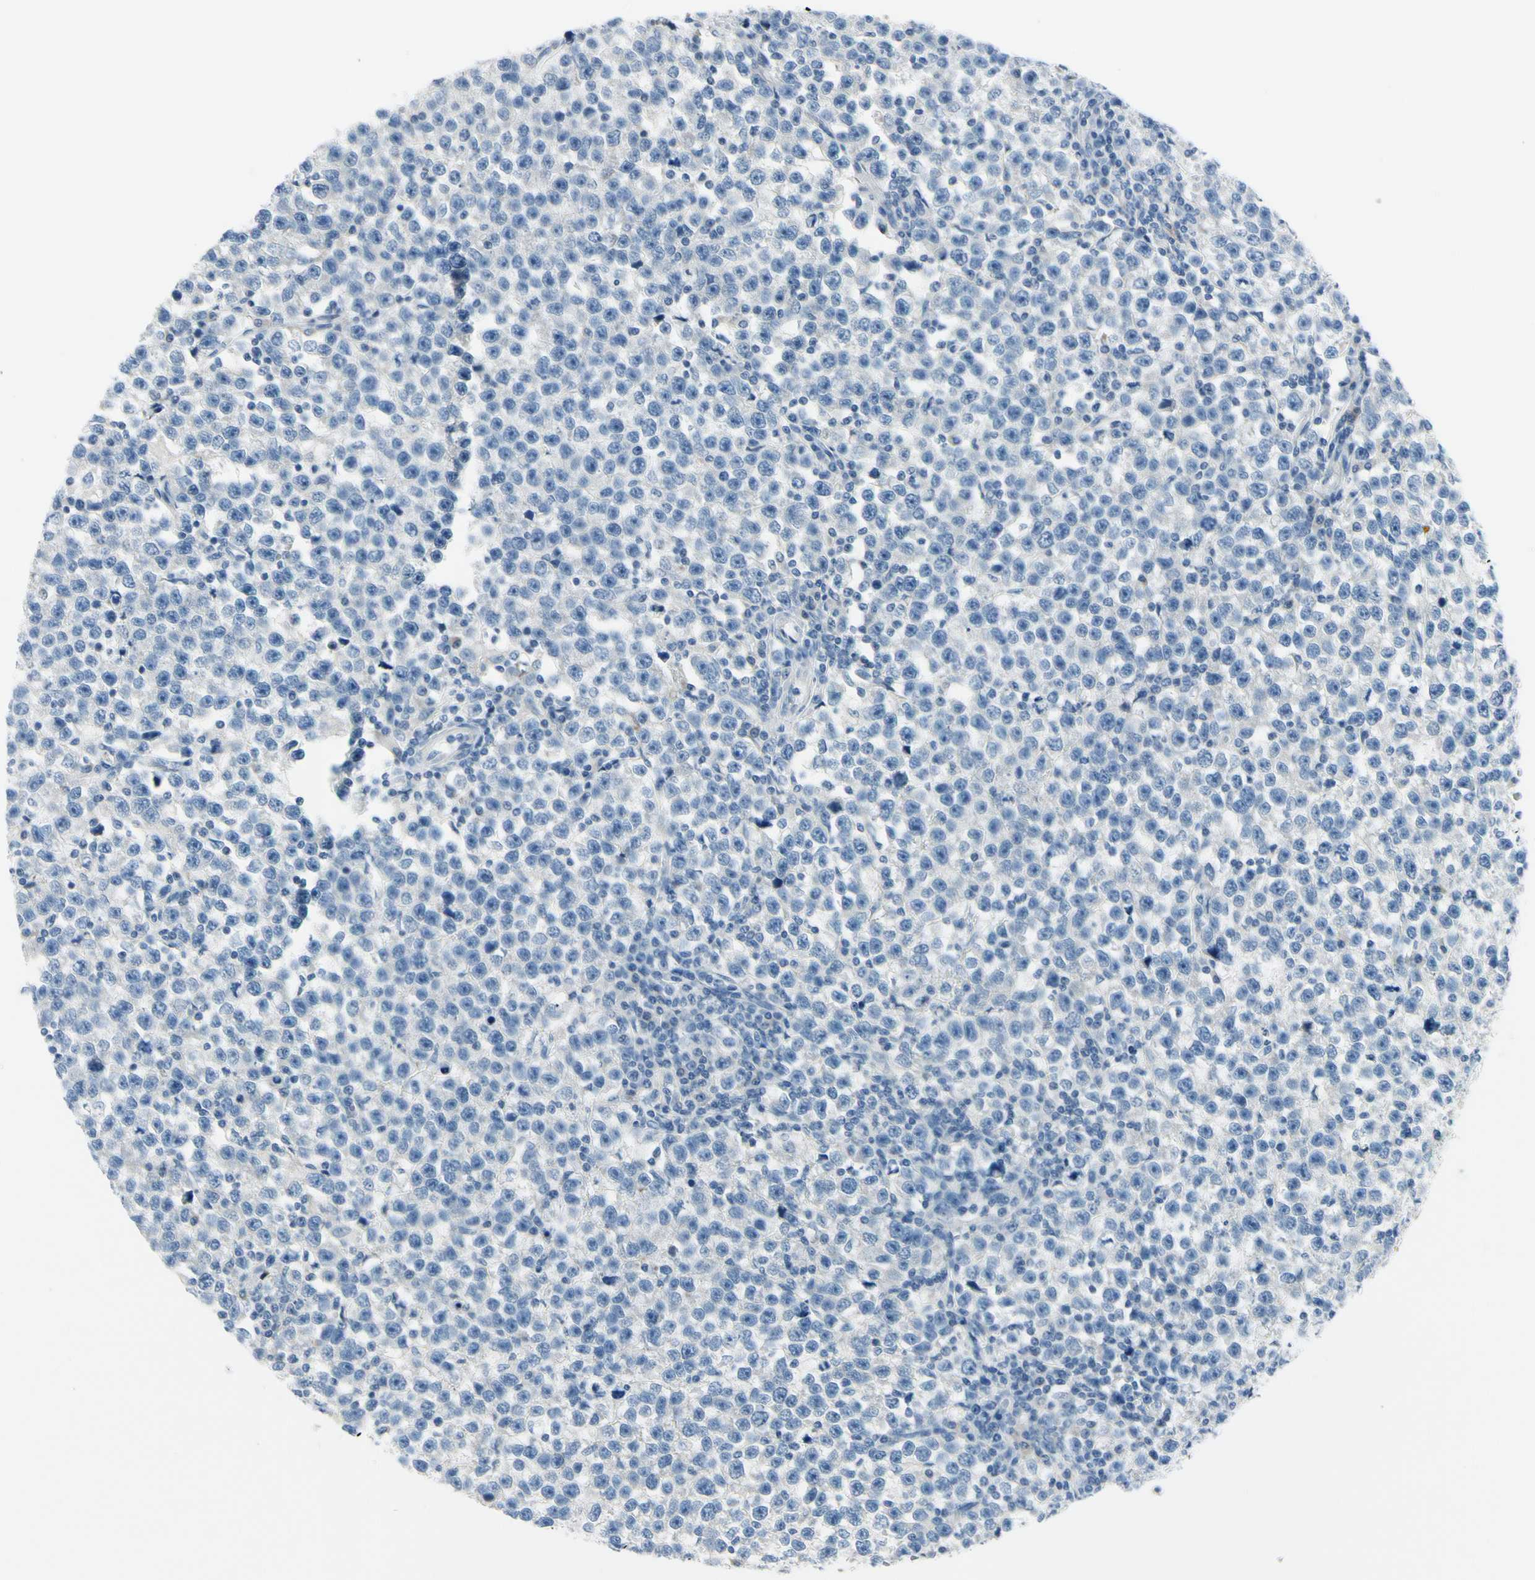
{"staining": {"intensity": "negative", "quantity": "none", "location": "none"}, "tissue": "testis cancer", "cell_type": "Tumor cells", "image_type": "cancer", "snomed": [{"axis": "morphology", "description": "Seminoma, NOS"}, {"axis": "topography", "description": "Testis"}], "caption": "IHC histopathology image of neoplastic tissue: human seminoma (testis) stained with DAB (3,3'-diaminobenzidine) shows no significant protein expression in tumor cells.", "gene": "PEBP1", "patient": {"sex": "male", "age": 43}}